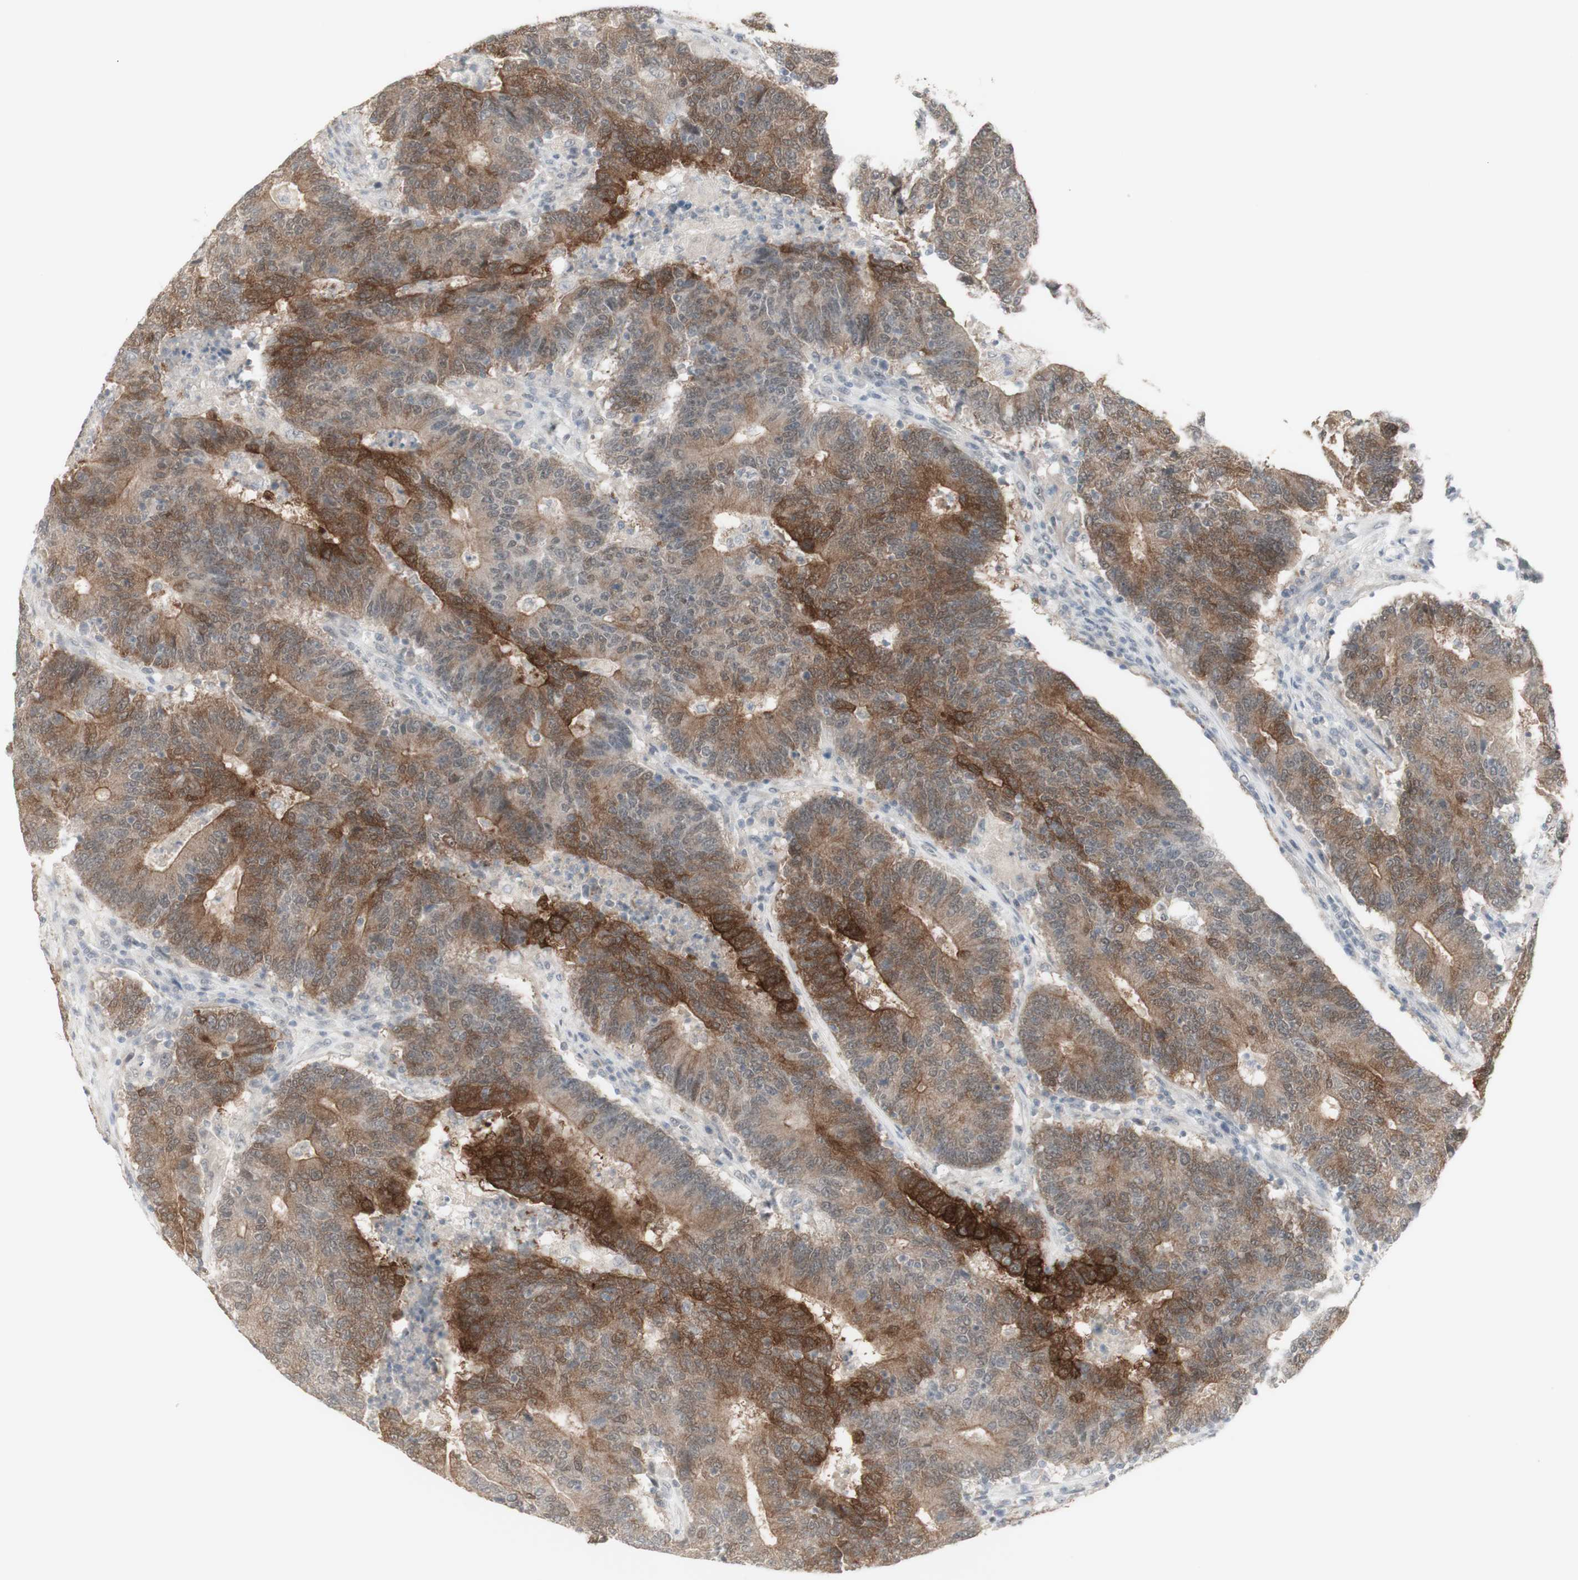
{"staining": {"intensity": "moderate", "quantity": ">75%", "location": "cytoplasmic/membranous"}, "tissue": "colorectal cancer", "cell_type": "Tumor cells", "image_type": "cancer", "snomed": [{"axis": "morphology", "description": "Normal tissue, NOS"}, {"axis": "morphology", "description": "Adenocarcinoma, NOS"}, {"axis": "topography", "description": "Colon"}], "caption": "Protein staining of colorectal cancer (adenocarcinoma) tissue demonstrates moderate cytoplasmic/membranous expression in about >75% of tumor cells.", "gene": "C1orf116", "patient": {"sex": "female", "age": 75}}